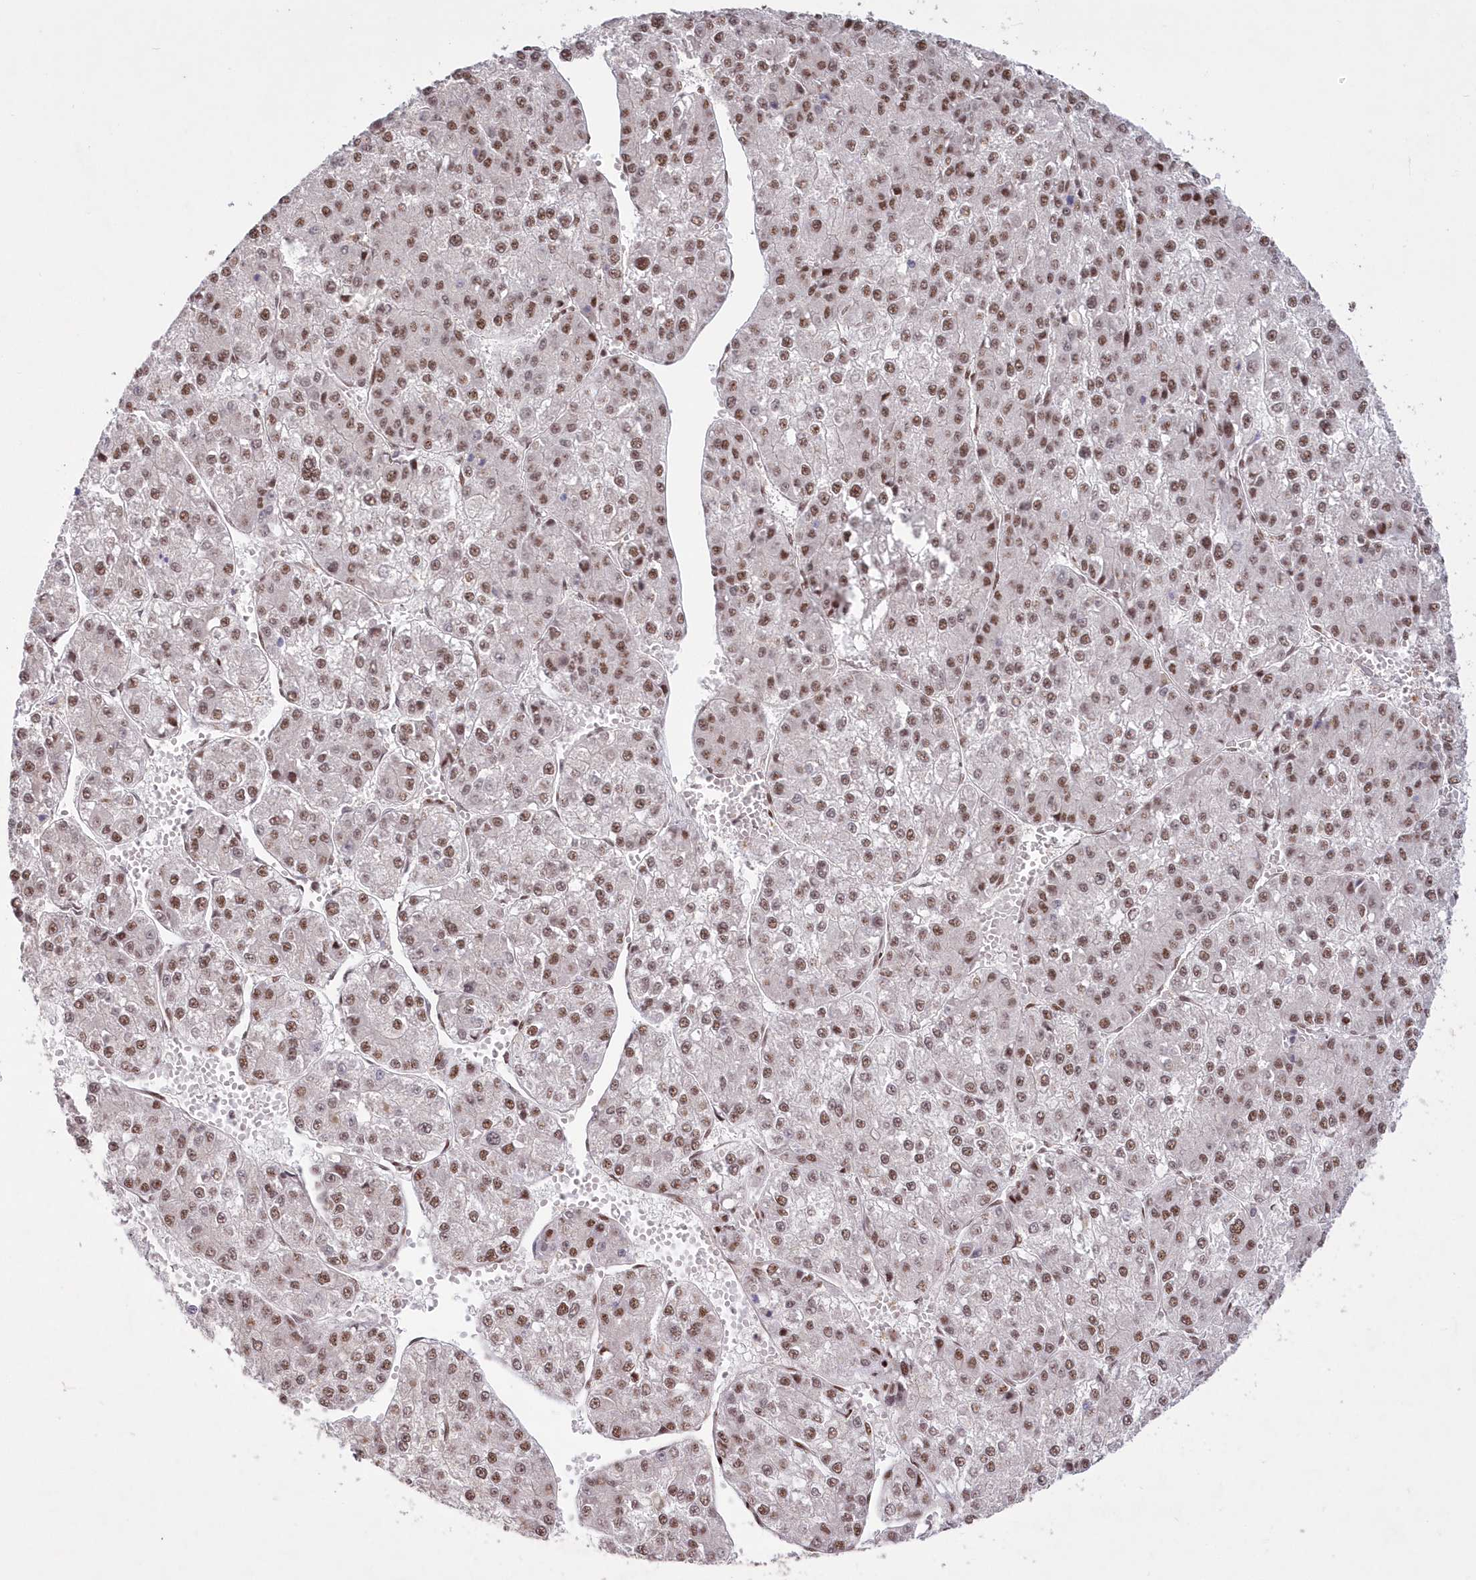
{"staining": {"intensity": "moderate", "quantity": ">75%", "location": "nuclear"}, "tissue": "liver cancer", "cell_type": "Tumor cells", "image_type": "cancer", "snomed": [{"axis": "morphology", "description": "Carcinoma, Hepatocellular, NOS"}, {"axis": "topography", "description": "Liver"}], "caption": "Liver hepatocellular carcinoma tissue reveals moderate nuclear staining in about >75% of tumor cells, visualized by immunohistochemistry.", "gene": "WBP1L", "patient": {"sex": "female", "age": 73}}